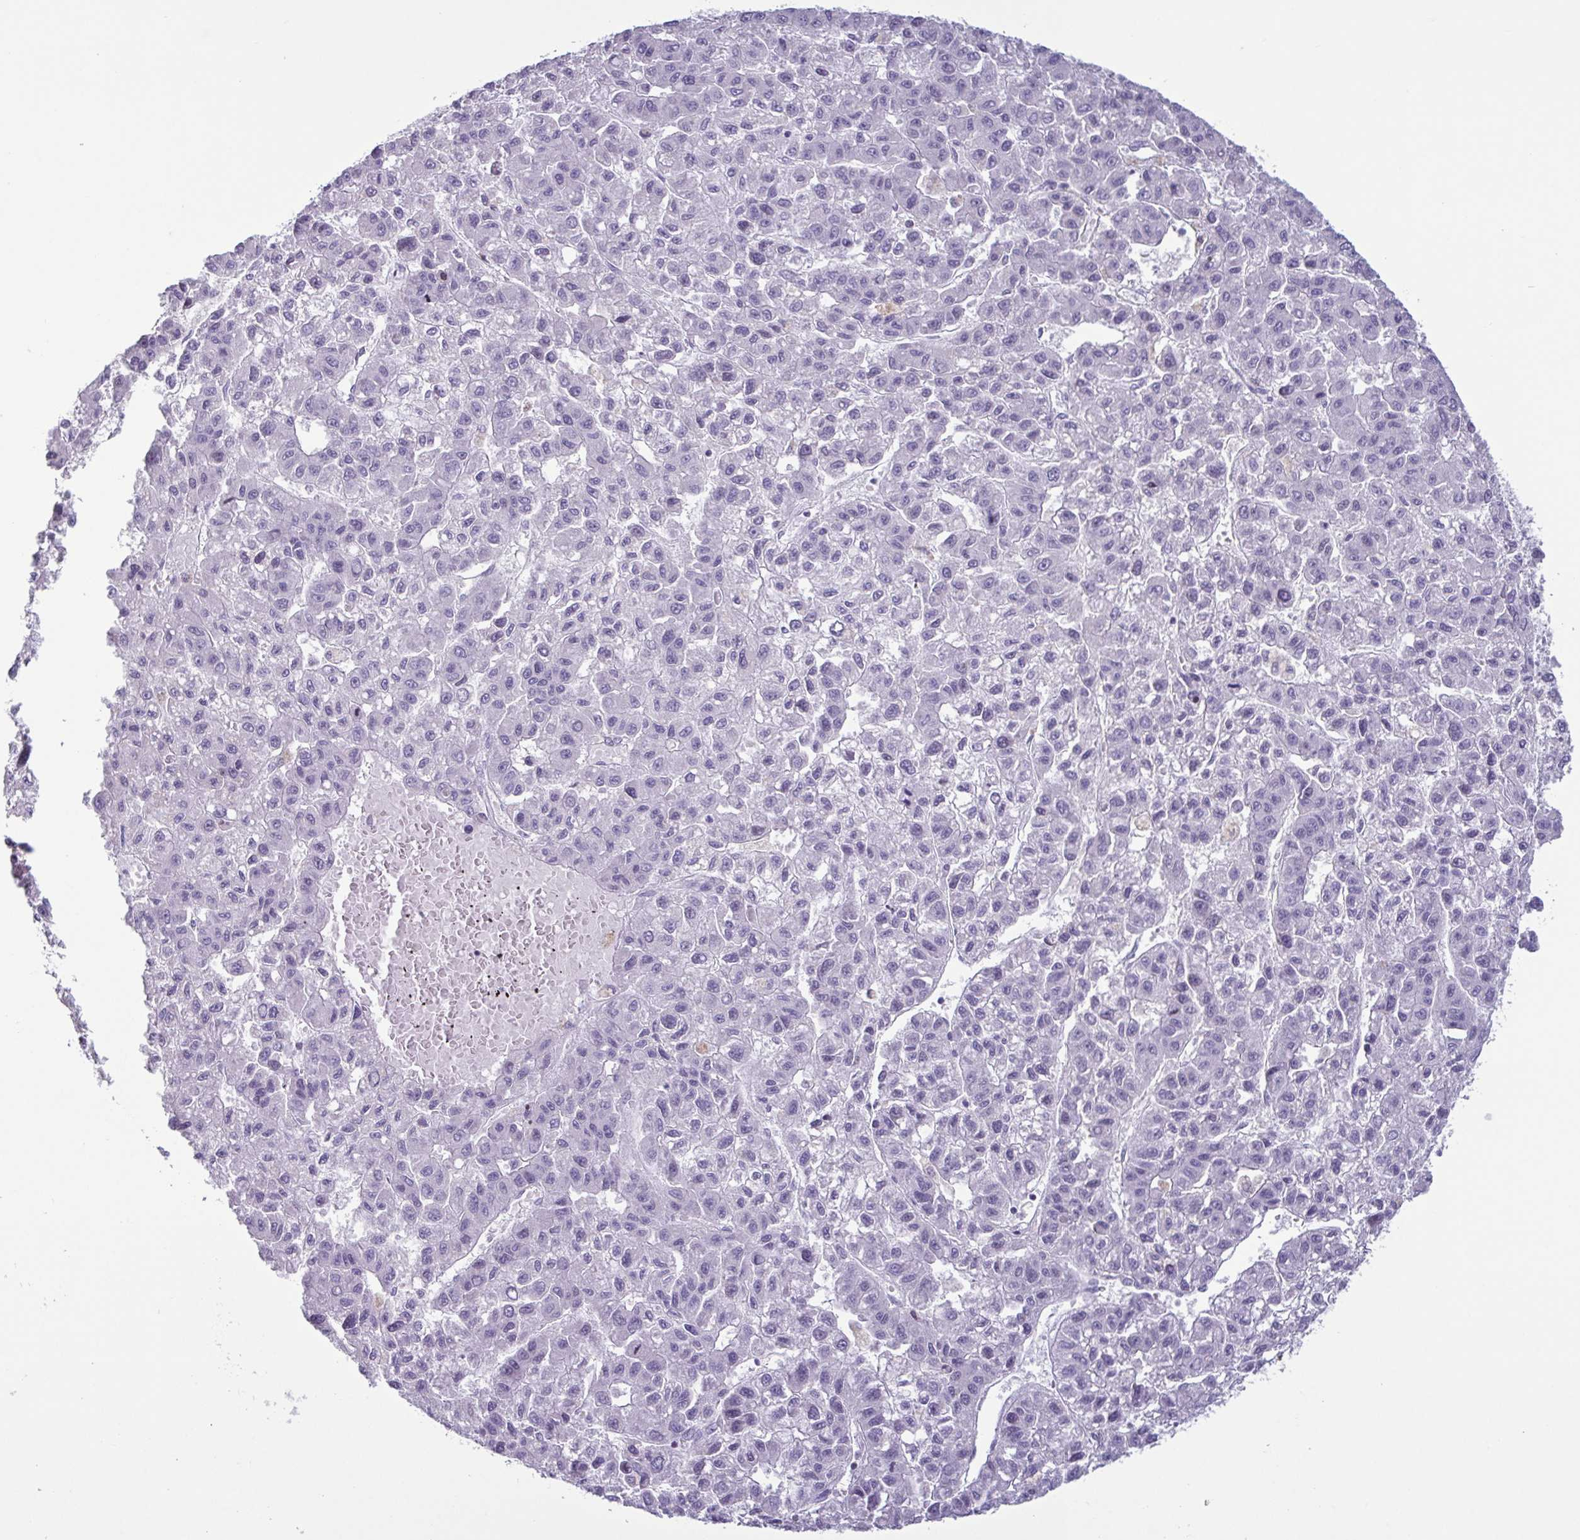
{"staining": {"intensity": "negative", "quantity": "none", "location": "none"}, "tissue": "liver cancer", "cell_type": "Tumor cells", "image_type": "cancer", "snomed": [{"axis": "morphology", "description": "Carcinoma, Hepatocellular, NOS"}, {"axis": "topography", "description": "Liver"}], "caption": "High magnification brightfield microscopy of liver cancer (hepatocellular carcinoma) stained with DAB (3,3'-diaminobenzidine) (brown) and counterstained with hematoxylin (blue): tumor cells show no significant staining.", "gene": "IRF1", "patient": {"sex": "male", "age": 70}}